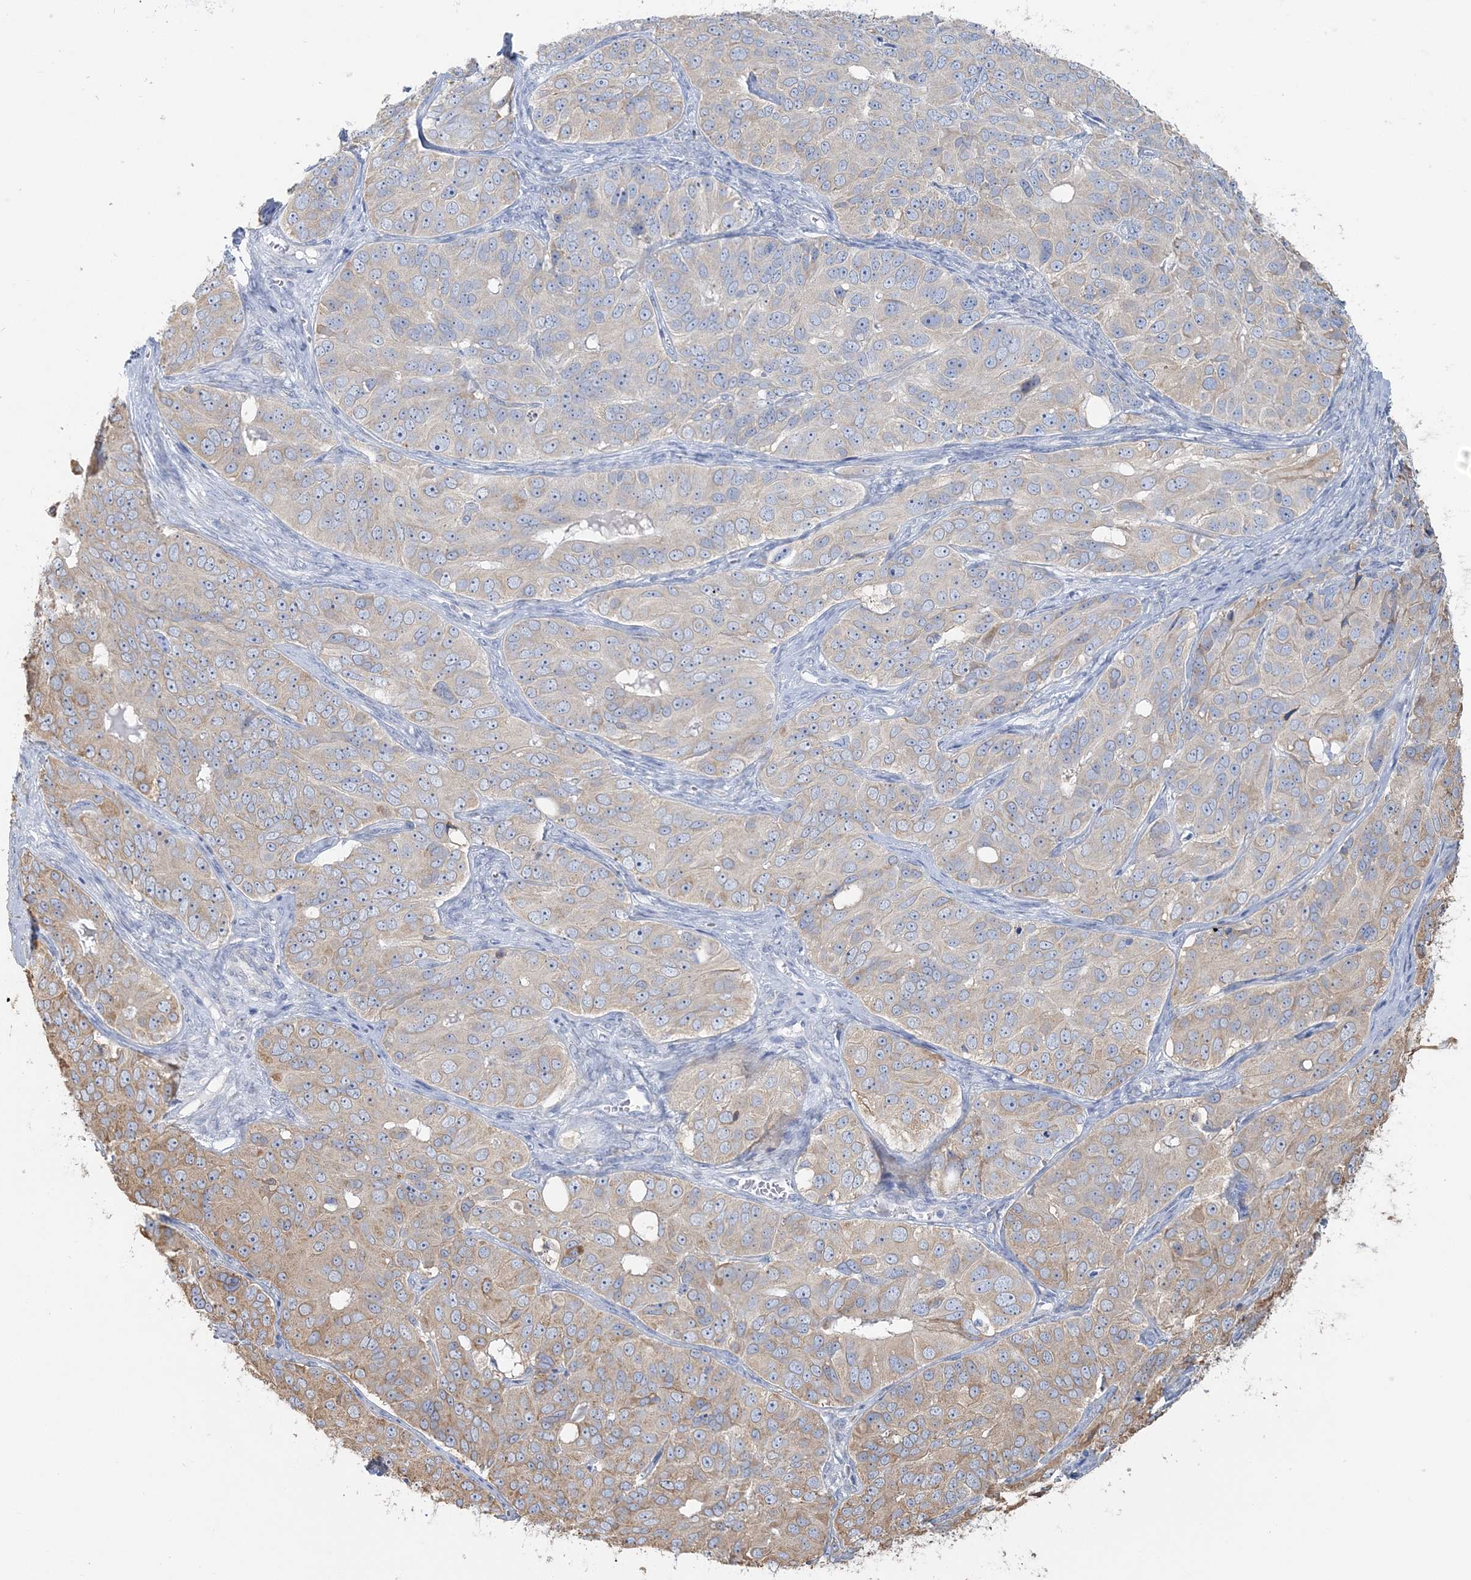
{"staining": {"intensity": "weak", "quantity": "25%-75%", "location": "cytoplasmic/membranous"}, "tissue": "ovarian cancer", "cell_type": "Tumor cells", "image_type": "cancer", "snomed": [{"axis": "morphology", "description": "Carcinoma, endometroid"}, {"axis": "topography", "description": "Ovary"}], "caption": "Immunohistochemistry (IHC) staining of ovarian cancer, which reveals low levels of weak cytoplasmic/membranous positivity in about 25%-75% of tumor cells indicating weak cytoplasmic/membranous protein expression. The staining was performed using DAB (brown) for protein detection and nuclei were counterstained in hematoxylin (blue).", "gene": "TBC1D5", "patient": {"sex": "female", "age": 51}}